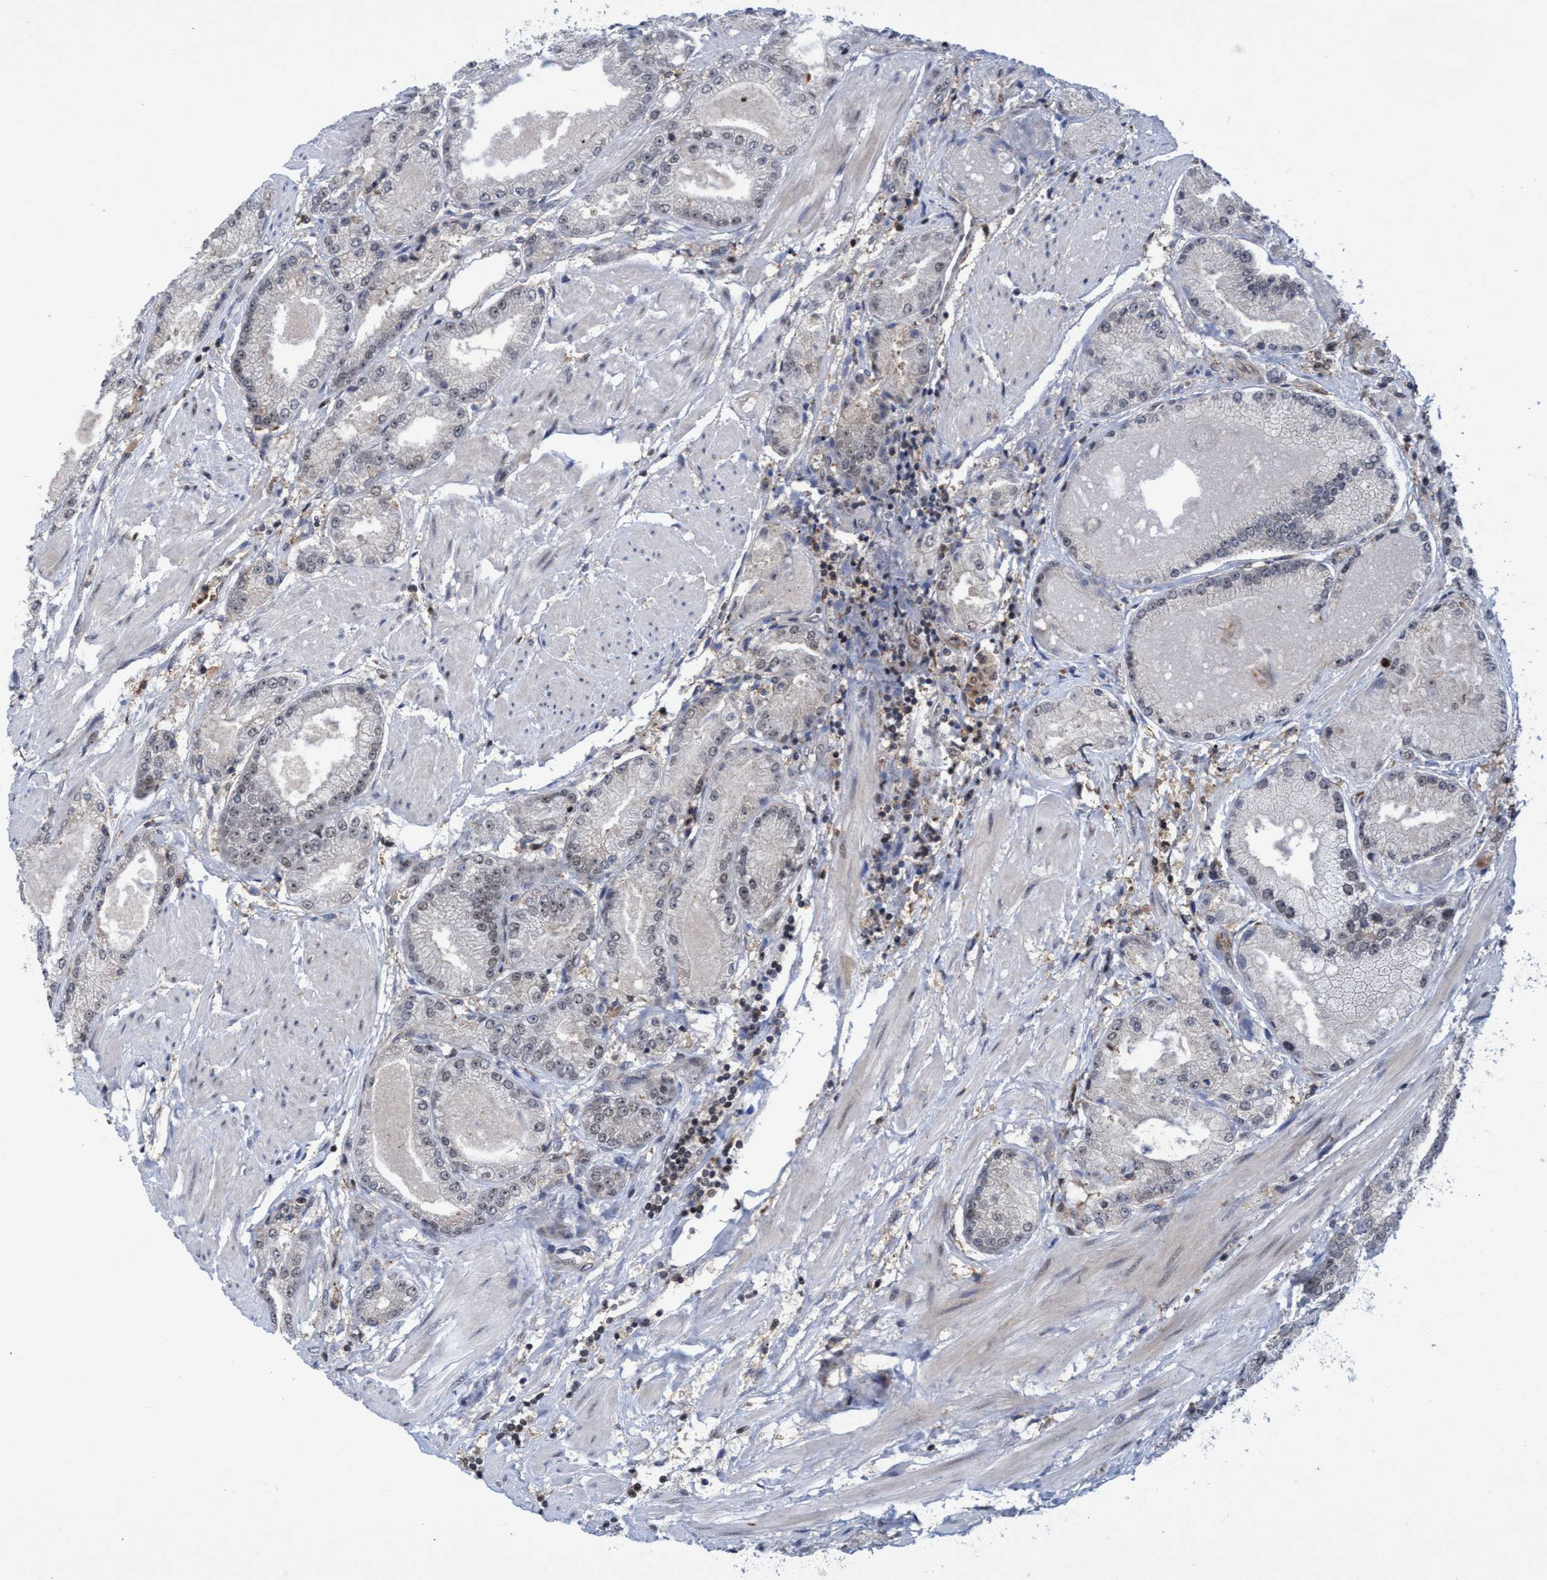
{"staining": {"intensity": "weak", "quantity": "<25%", "location": "nuclear"}, "tissue": "prostate cancer", "cell_type": "Tumor cells", "image_type": "cancer", "snomed": [{"axis": "morphology", "description": "Adenocarcinoma, High grade"}, {"axis": "topography", "description": "Prostate"}], "caption": "Immunohistochemistry histopathology image of neoplastic tissue: prostate adenocarcinoma (high-grade) stained with DAB (3,3'-diaminobenzidine) shows no significant protein positivity in tumor cells.", "gene": "GTF2F1", "patient": {"sex": "male", "age": 50}}